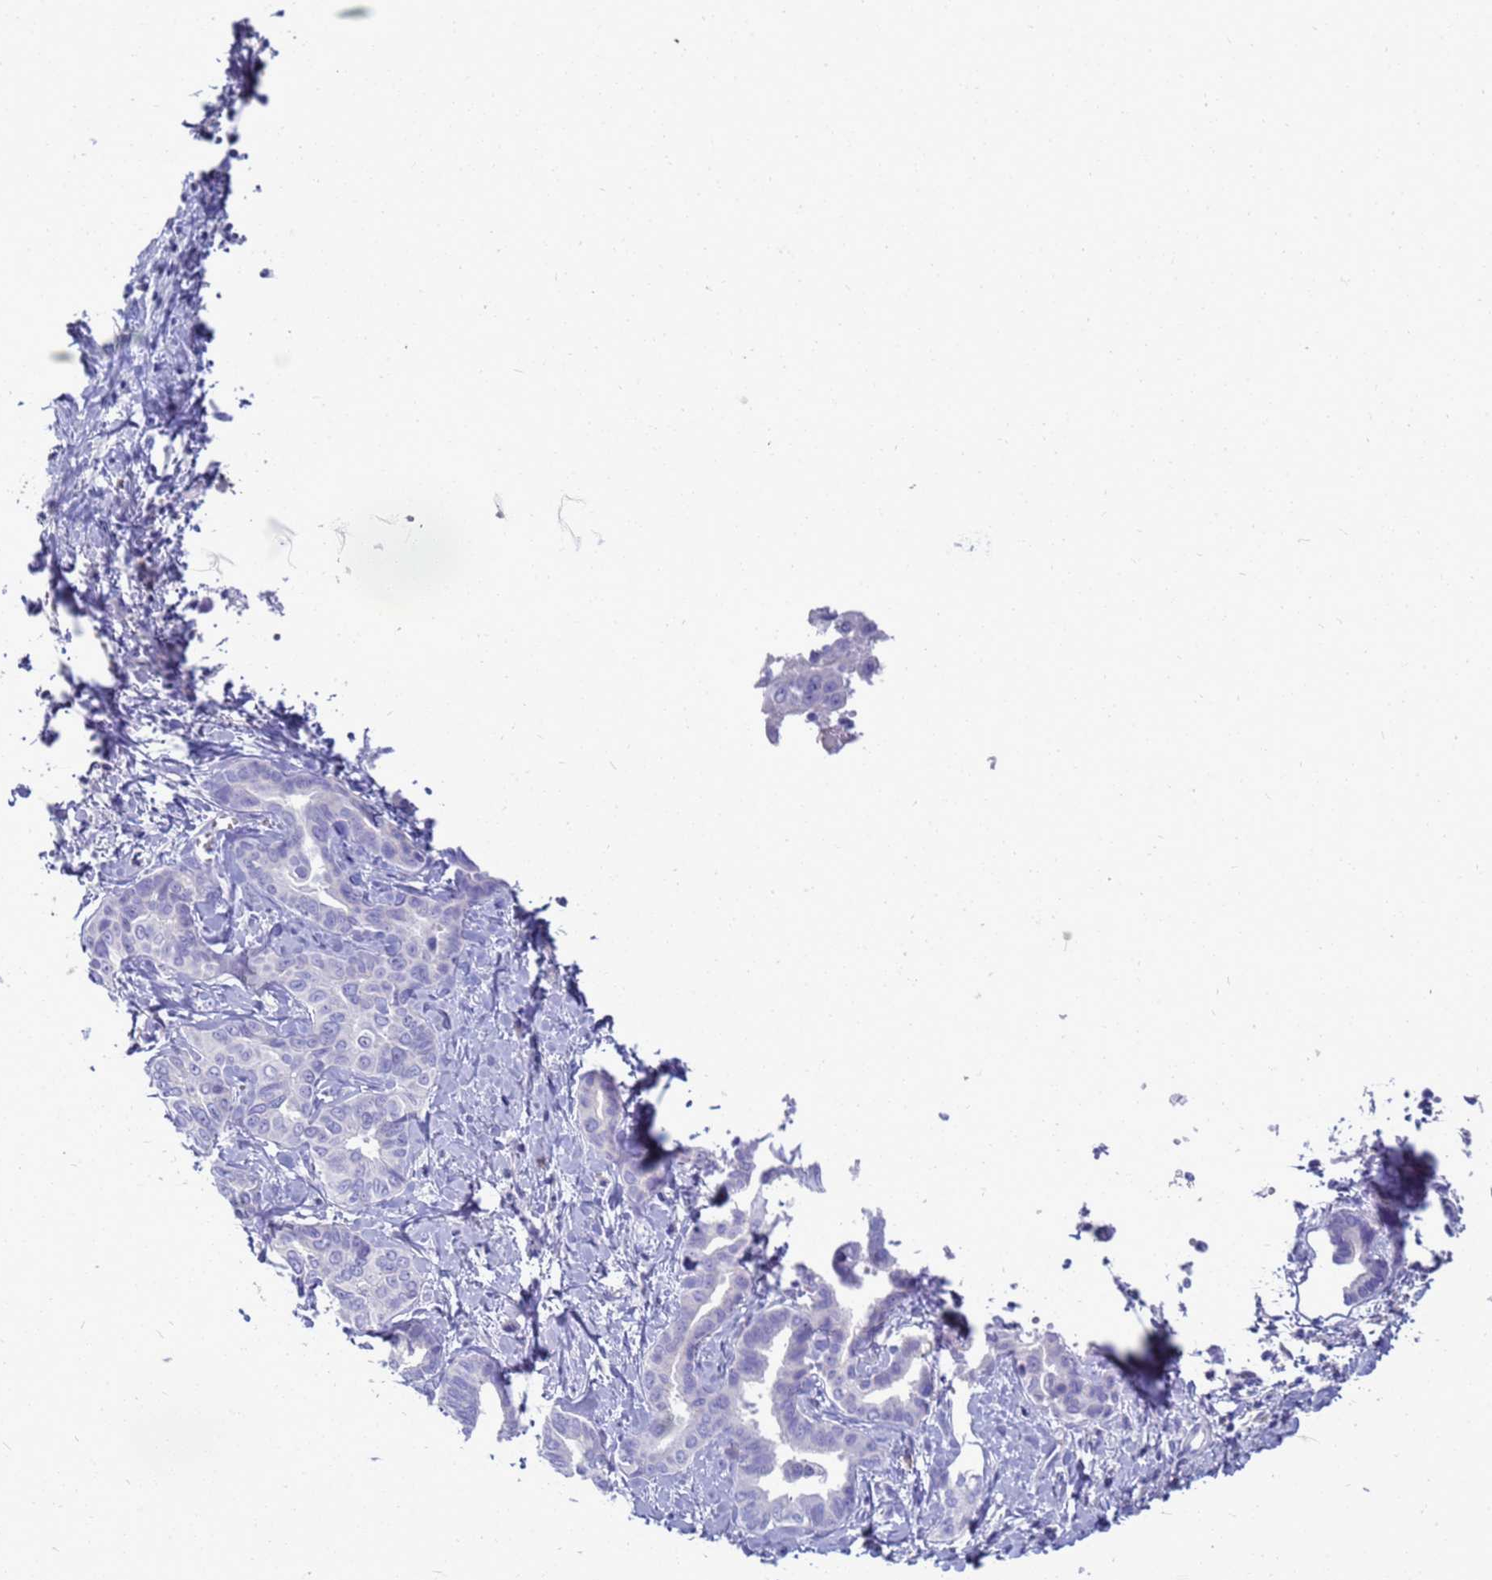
{"staining": {"intensity": "negative", "quantity": "none", "location": "none"}, "tissue": "liver cancer", "cell_type": "Tumor cells", "image_type": "cancer", "snomed": [{"axis": "morphology", "description": "Cholangiocarcinoma"}, {"axis": "topography", "description": "Liver"}], "caption": "A histopathology image of human cholangiocarcinoma (liver) is negative for staining in tumor cells.", "gene": "SYCN", "patient": {"sex": "female", "age": 77}}